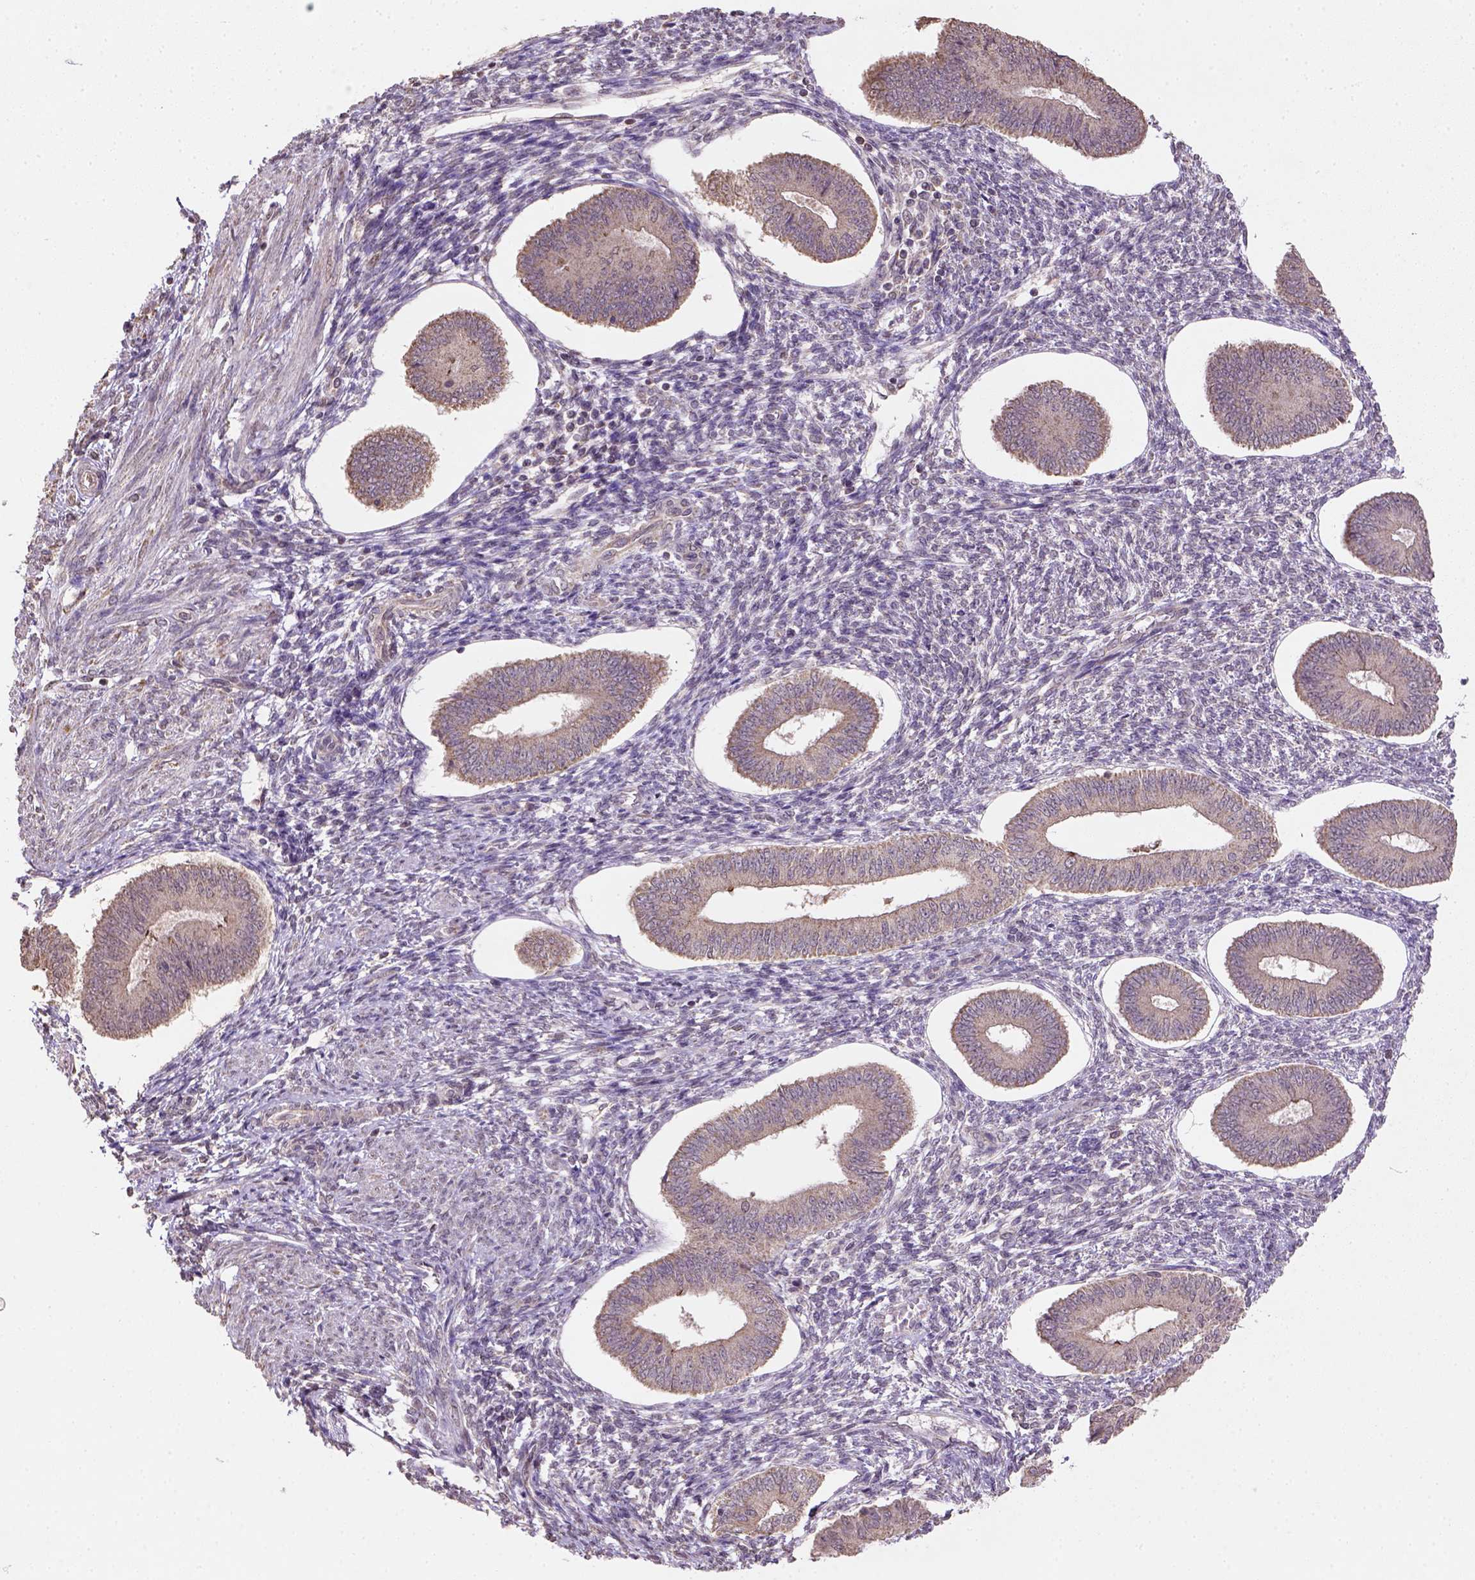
{"staining": {"intensity": "weak", "quantity": "<25%", "location": "cytoplasmic/membranous"}, "tissue": "endometrium", "cell_type": "Cells in endometrial stroma", "image_type": "normal", "snomed": [{"axis": "morphology", "description": "Normal tissue, NOS"}, {"axis": "topography", "description": "Endometrium"}], "caption": "IHC image of unremarkable endometrium: endometrium stained with DAB (3,3'-diaminobenzidine) demonstrates no significant protein staining in cells in endometrial stroma.", "gene": "NUDT10", "patient": {"sex": "female", "age": 42}}